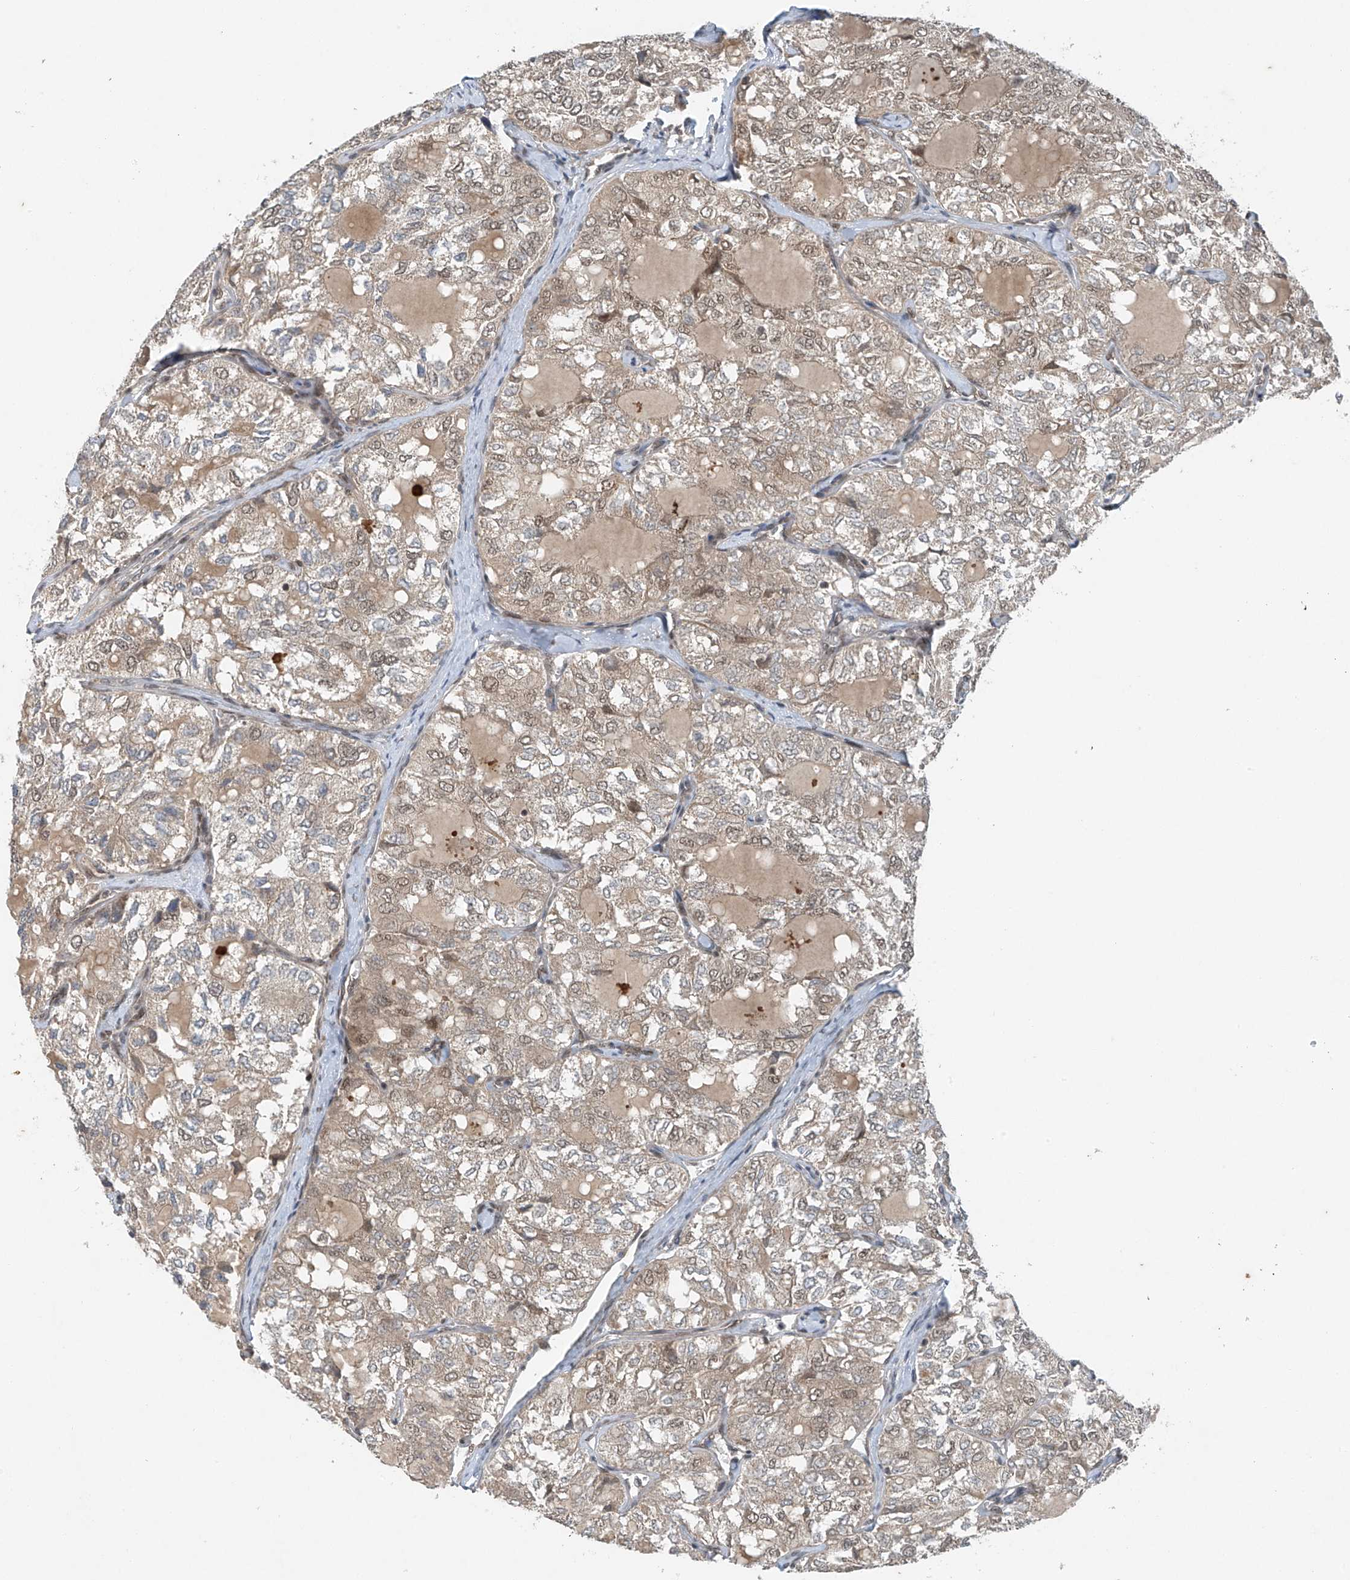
{"staining": {"intensity": "weak", "quantity": ">75%", "location": "cytoplasmic/membranous,nuclear"}, "tissue": "thyroid cancer", "cell_type": "Tumor cells", "image_type": "cancer", "snomed": [{"axis": "morphology", "description": "Follicular adenoma carcinoma, NOS"}, {"axis": "topography", "description": "Thyroid gland"}], "caption": "High-magnification brightfield microscopy of follicular adenoma carcinoma (thyroid) stained with DAB (3,3'-diaminobenzidine) (brown) and counterstained with hematoxylin (blue). tumor cells exhibit weak cytoplasmic/membranous and nuclear expression is appreciated in approximately>75% of cells.", "gene": "TAF8", "patient": {"sex": "male", "age": 75}}